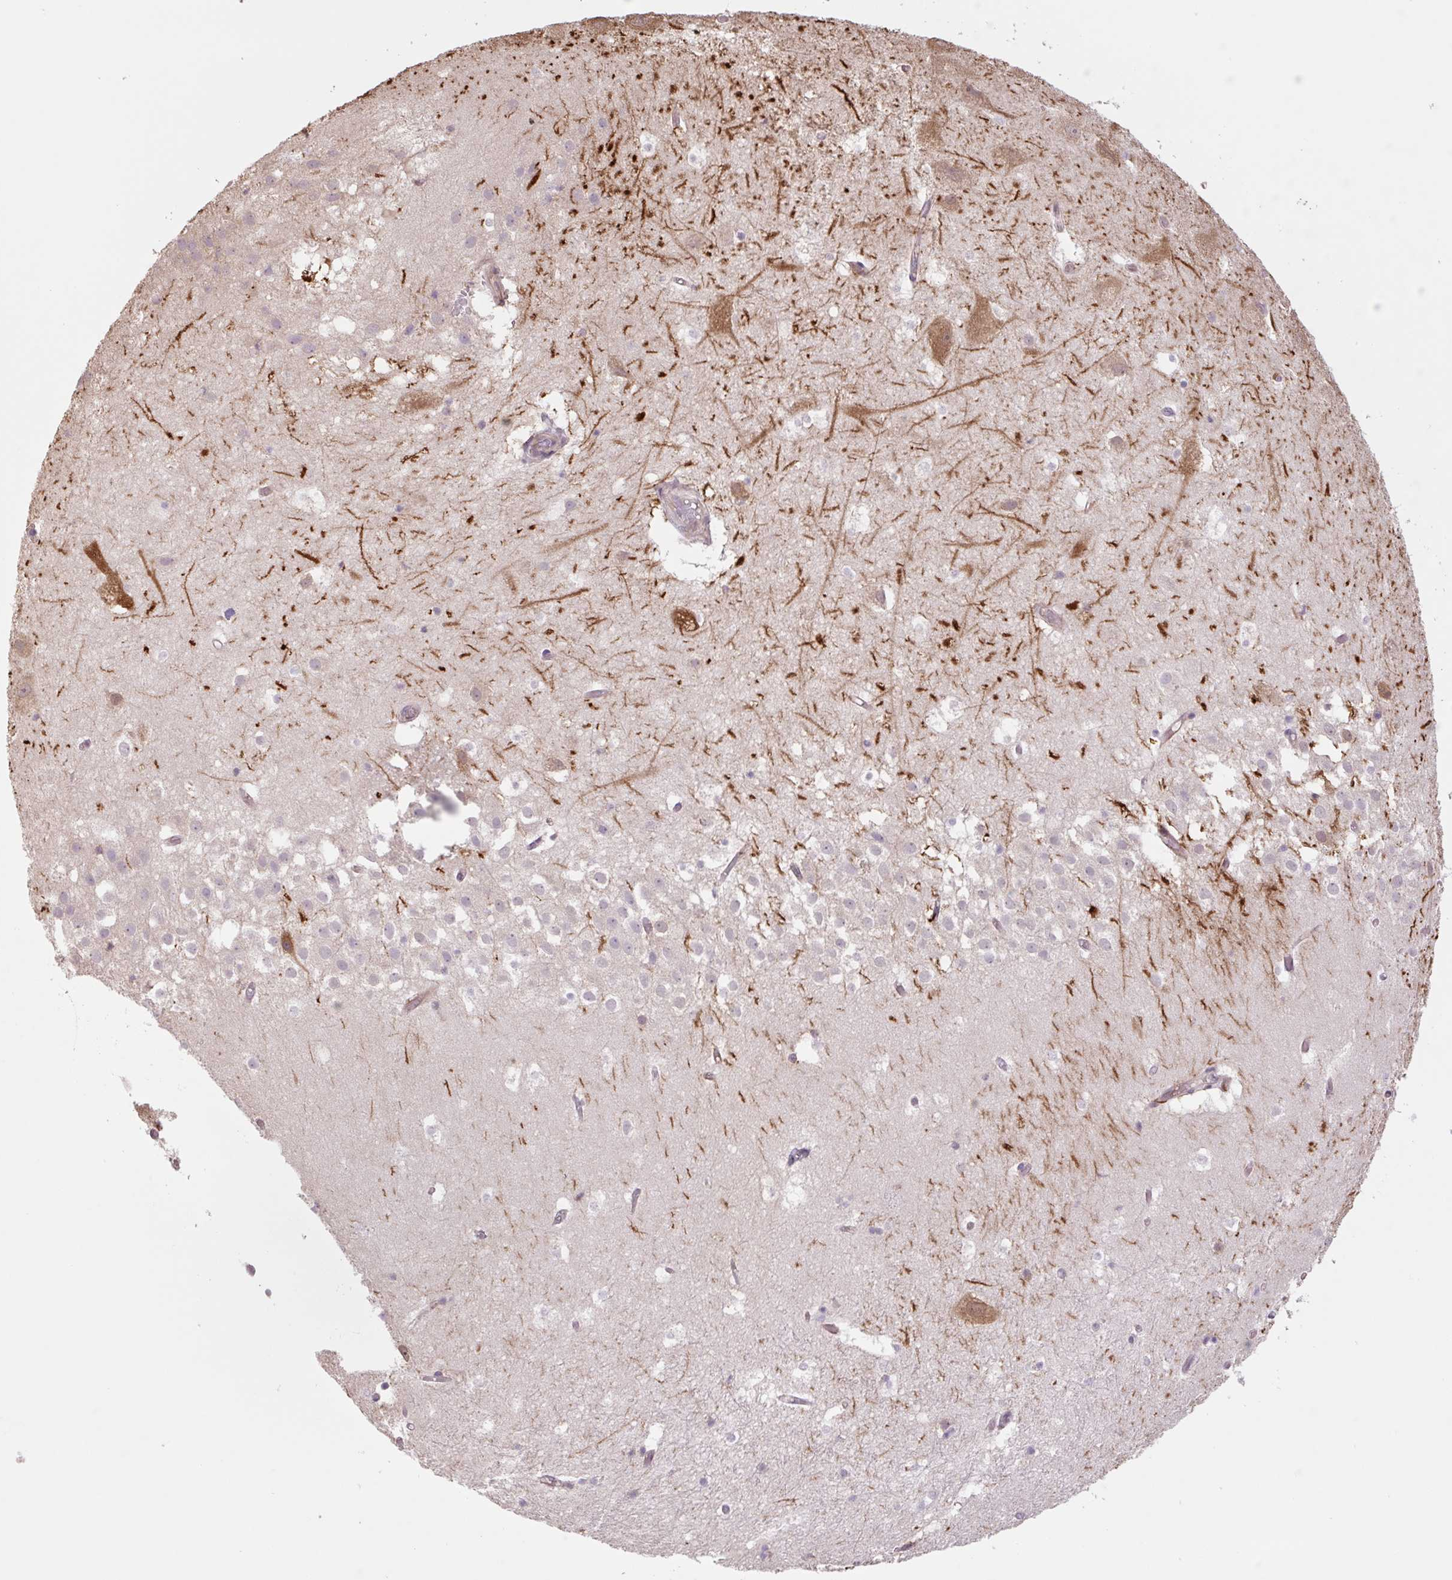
{"staining": {"intensity": "negative", "quantity": "none", "location": "none"}, "tissue": "hippocampus", "cell_type": "Glial cells", "image_type": "normal", "snomed": [{"axis": "morphology", "description": "Normal tissue, NOS"}, {"axis": "topography", "description": "Hippocampus"}], "caption": "Photomicrograph shows no protein expression in glial cells of normal hippocampus. (Brightfield microscopy of DAB immunohistochemistry (IHC) at high magnification).", "gene": "PLA2G4A", "patient": {"sex": "female", "age": 52}}